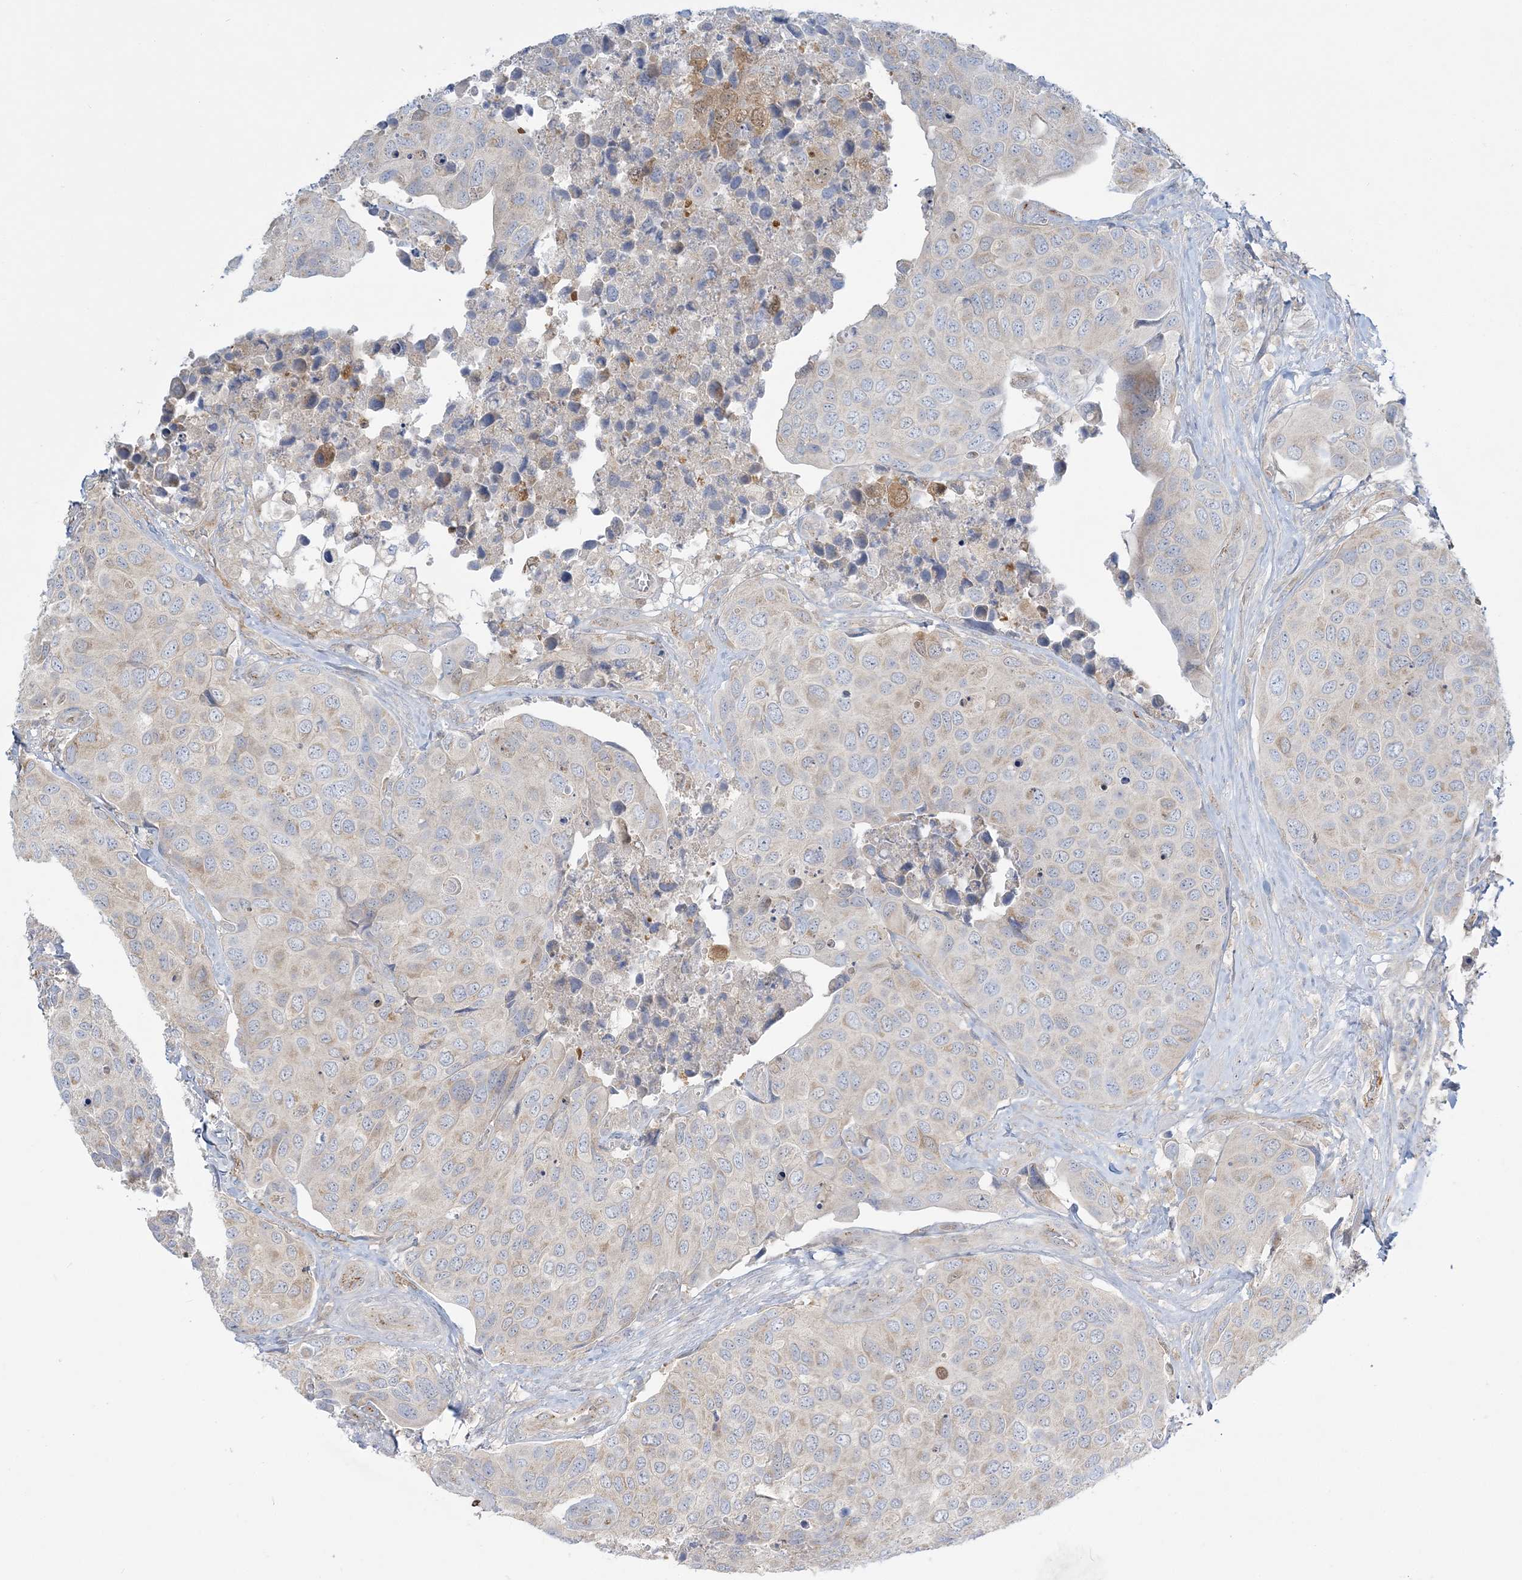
{"staining": {"intensity": "negative", "quantity": "none", "location": "none"}, "tissue": "urothelial cancer", "cell_type": "Tumor cells", "image_type": "cancer", "snomed": [{"axis": "morphology", "description": "Urothelial carcinoma, High grade"}, {"axis": "topography", "description": "Urinary bladder"}], "caption": "Immunohistochemistry (IHC) image of human urothelial cancer stained for a protein (brown), which exhibits no expression in tumor cells.", "gene": "INPP1", "patient": {"sex": "male", "age": 74}}